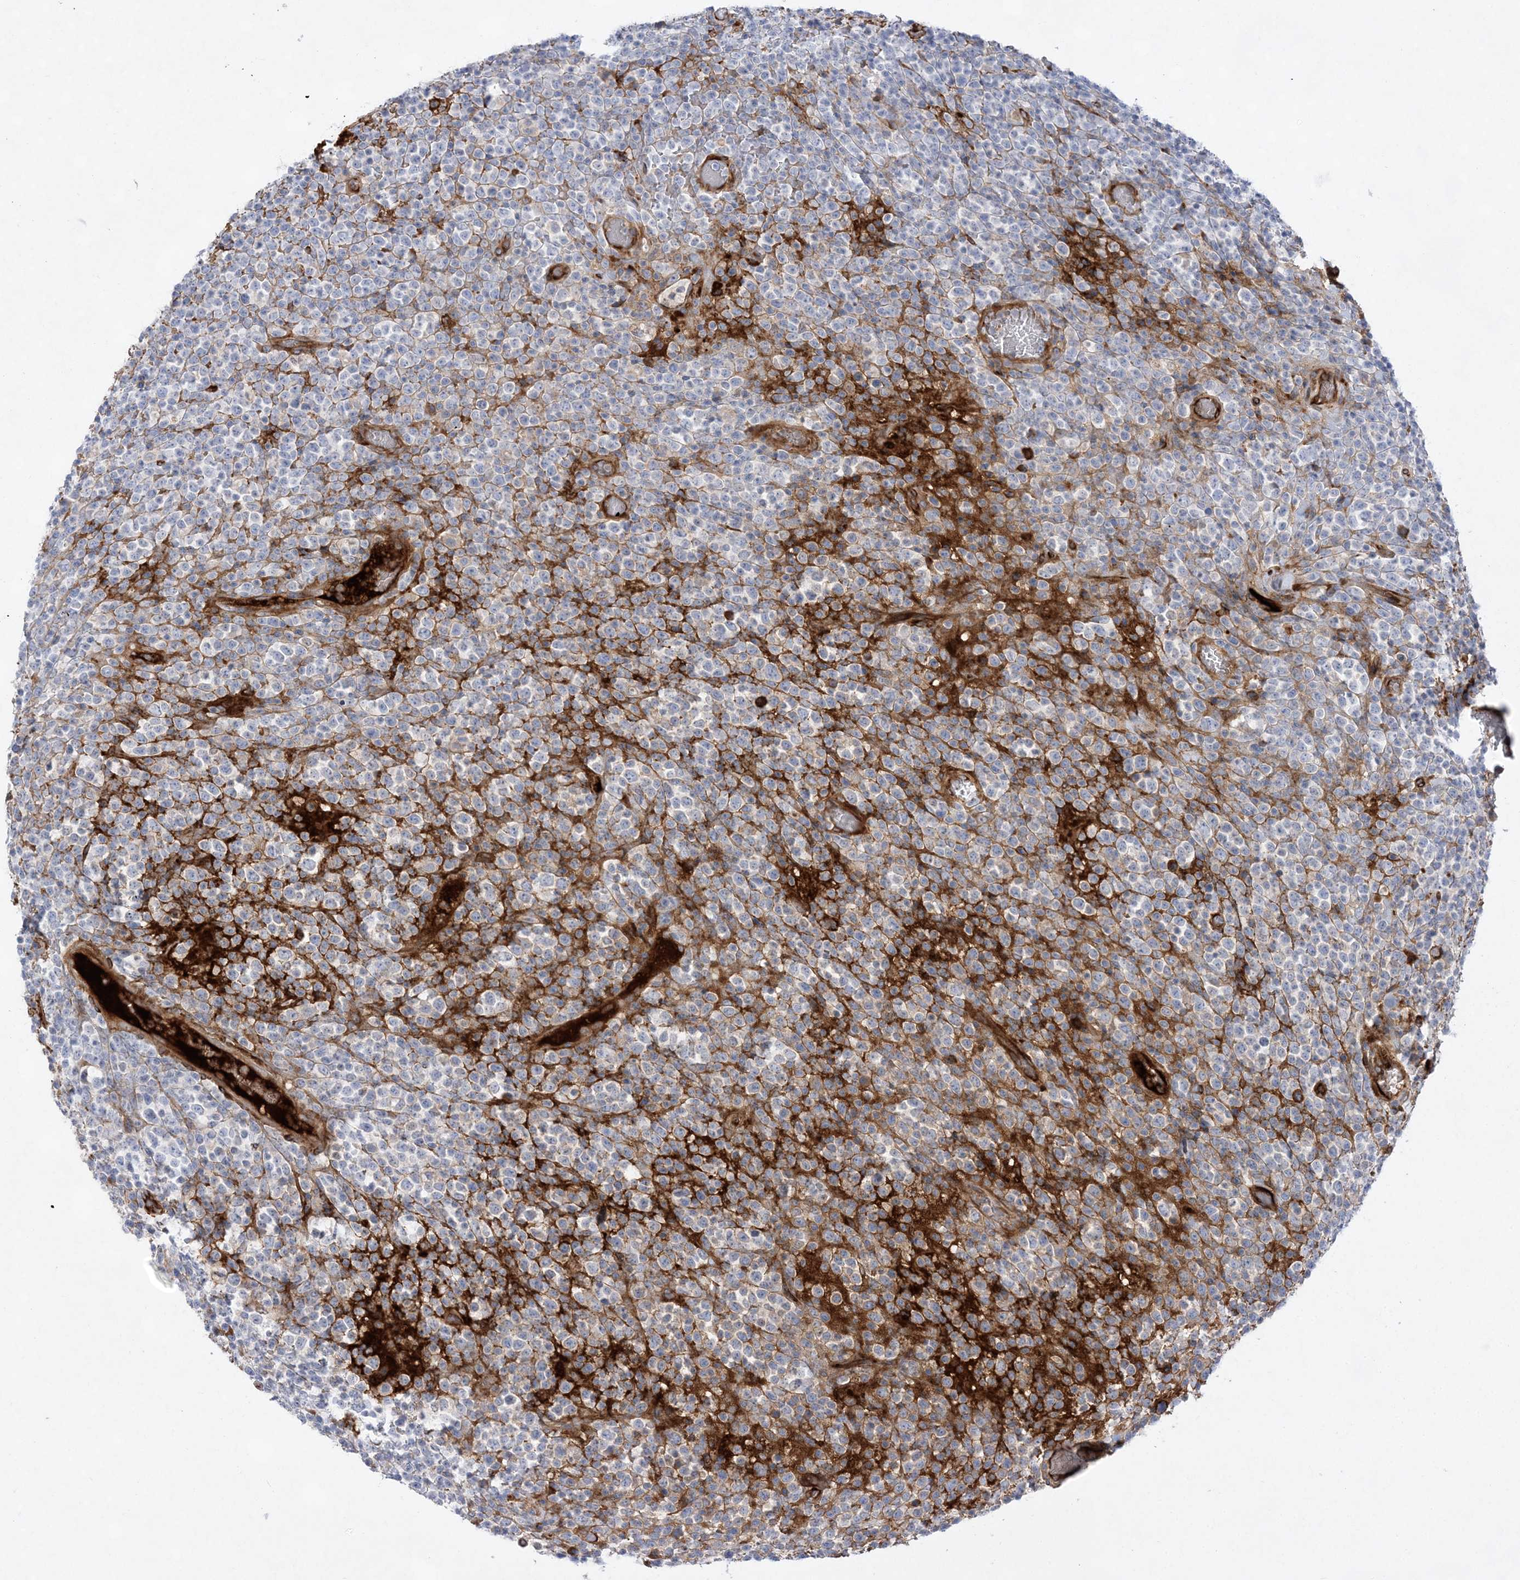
{"staining": {"intensity": "negative", "quantity": "none", "location": "none"}, "tissue": "lymphoma", "cell_type": "Tumor cells", "image_type": "cancer", "snomed": [{"axis": "morphology", "description": "Malignant lymphoma, non-Hodgkin's type, High grade"}, {"axis": "topography", "description": "Colon"}], "caption": "DAB immunohistochemical staining of human lymphoma exhibits no significant expression in tumor cells. (DAB immunohistochemistry with hematoxylin counter stain).", "gene": "TMEM132B", "patient": {"sex": "female", "age": 53}}